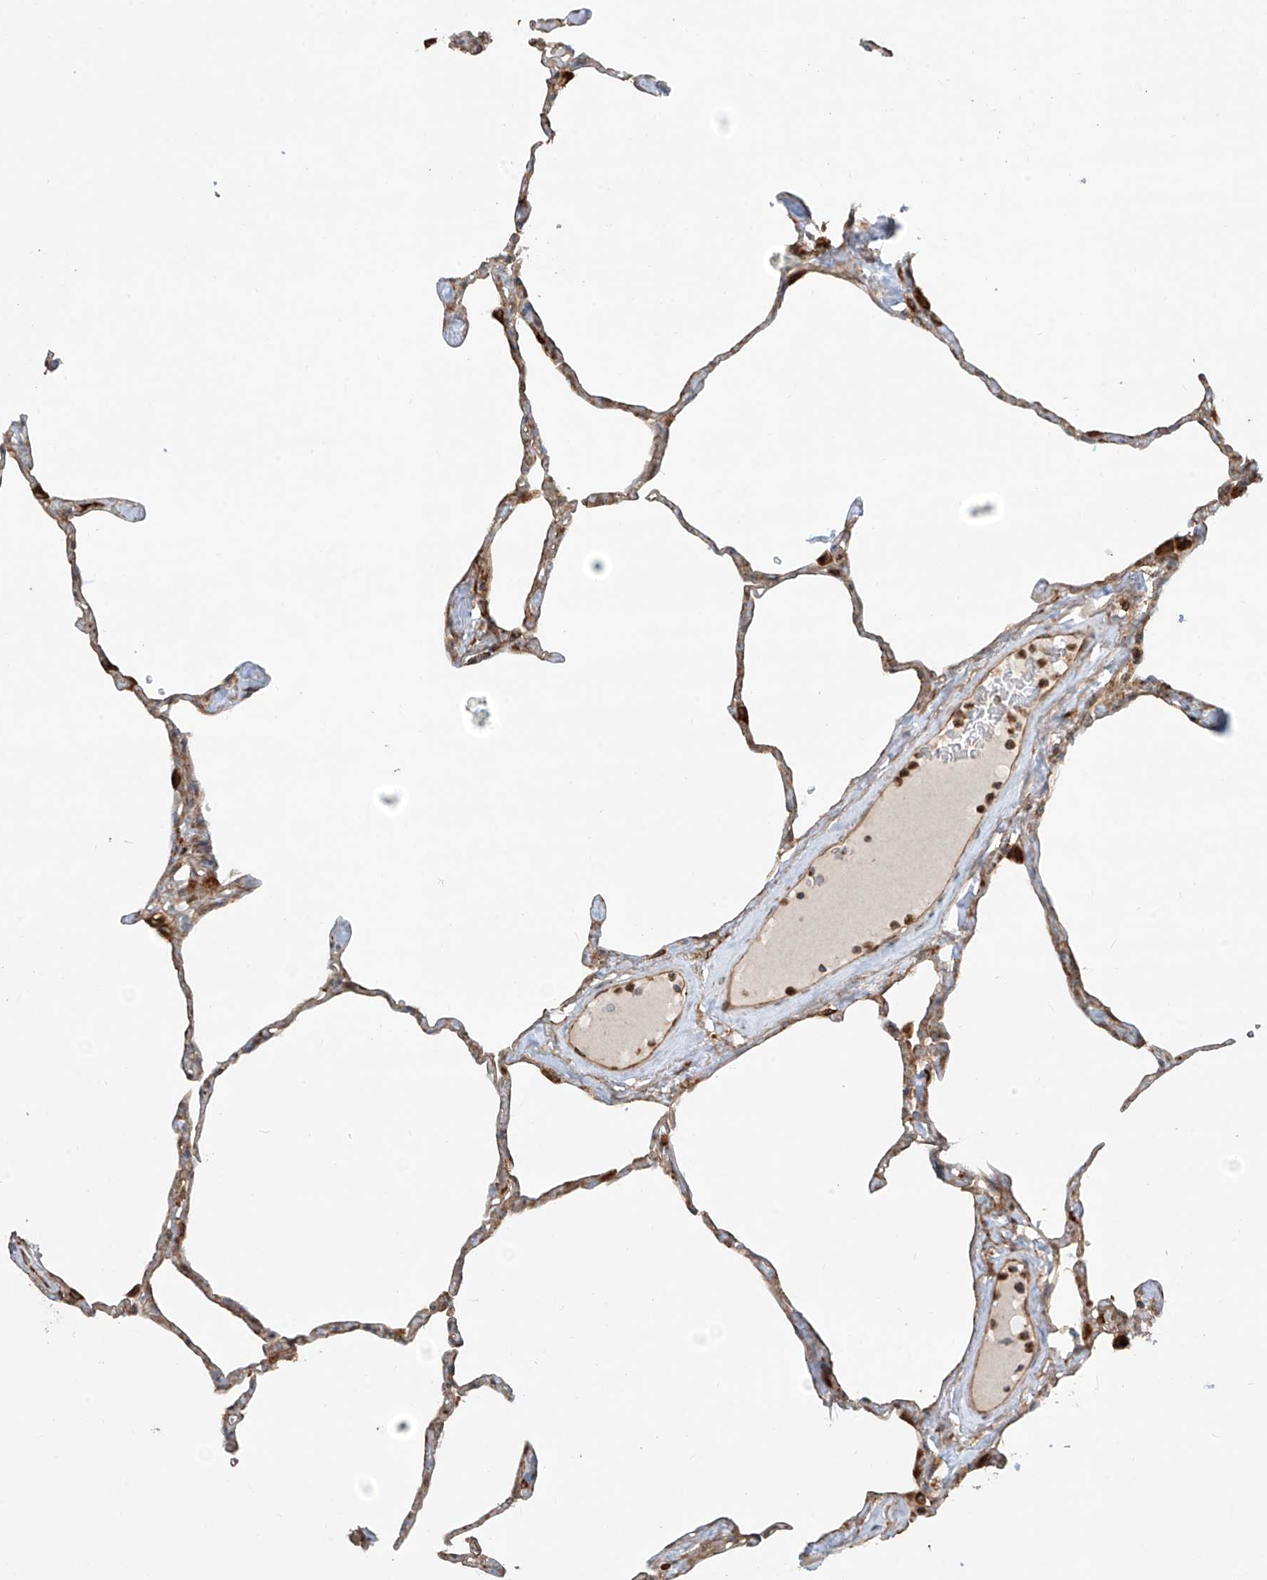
{"staining": {"intensity": "moderate", "quantity": ">75%", "location": "cytoplasmic/membranous"}, "tissue": "lung", "cell_type": "Alveolar cells", "image_type": "normal", "snomed": [{"axis": "morphology", "description": "Normal tissue, NOS"}, {"axis": "topography", "description": "Lung"}], "caption": "Immunohistochemistry (IHC) histopathology image of benign lung: human lung stained using immunohistochemistry (IHC) shows medium levels of moderate protein expression localized specifically in the cytoplasmic/membranous of alveolar cells, appearing as a cytoplasmic/membranous brown color.", "gene": "EIF5B", "patient": {"sex": "male", "age": 65}}